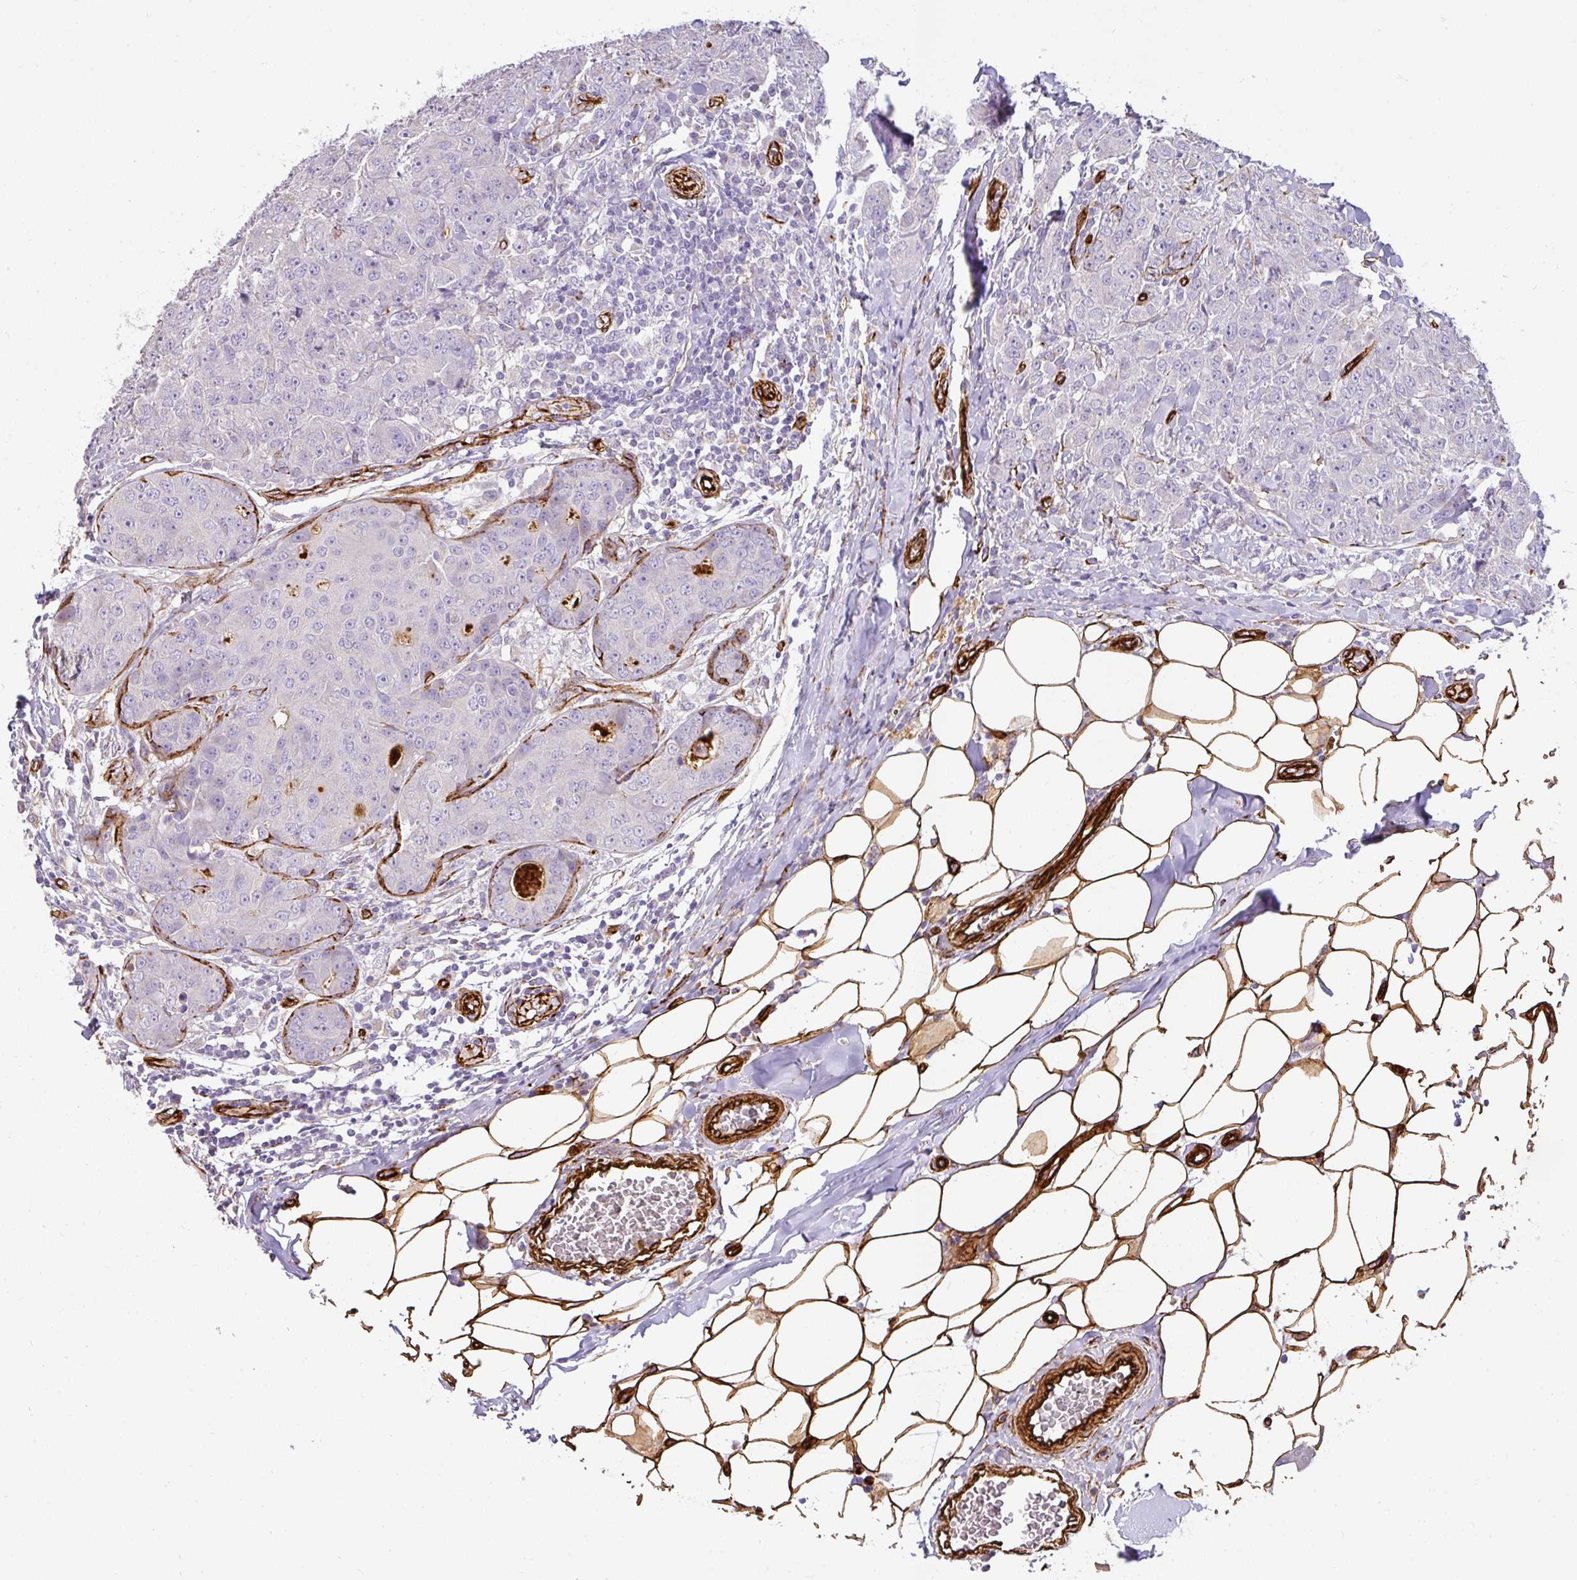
{"staining": {"intensity": "negative", "quantity": "none", "location": "none"}, "tissue": "breast cancer", "cell_type": "Tumor cells", "image_type": "cancer", "snomed": [{"axis": "morphology", "description": "Duct carcinoma"}, {"axis": "topography", "description": "Breast"}], "caption": "Micrograph shows no significant protein expression in tumor cells of intraductal carcinoma (breast). Nuclei are stained in blue.", "gene": "SLC25A17", "patient": {"sex": "female", "age": 43}}